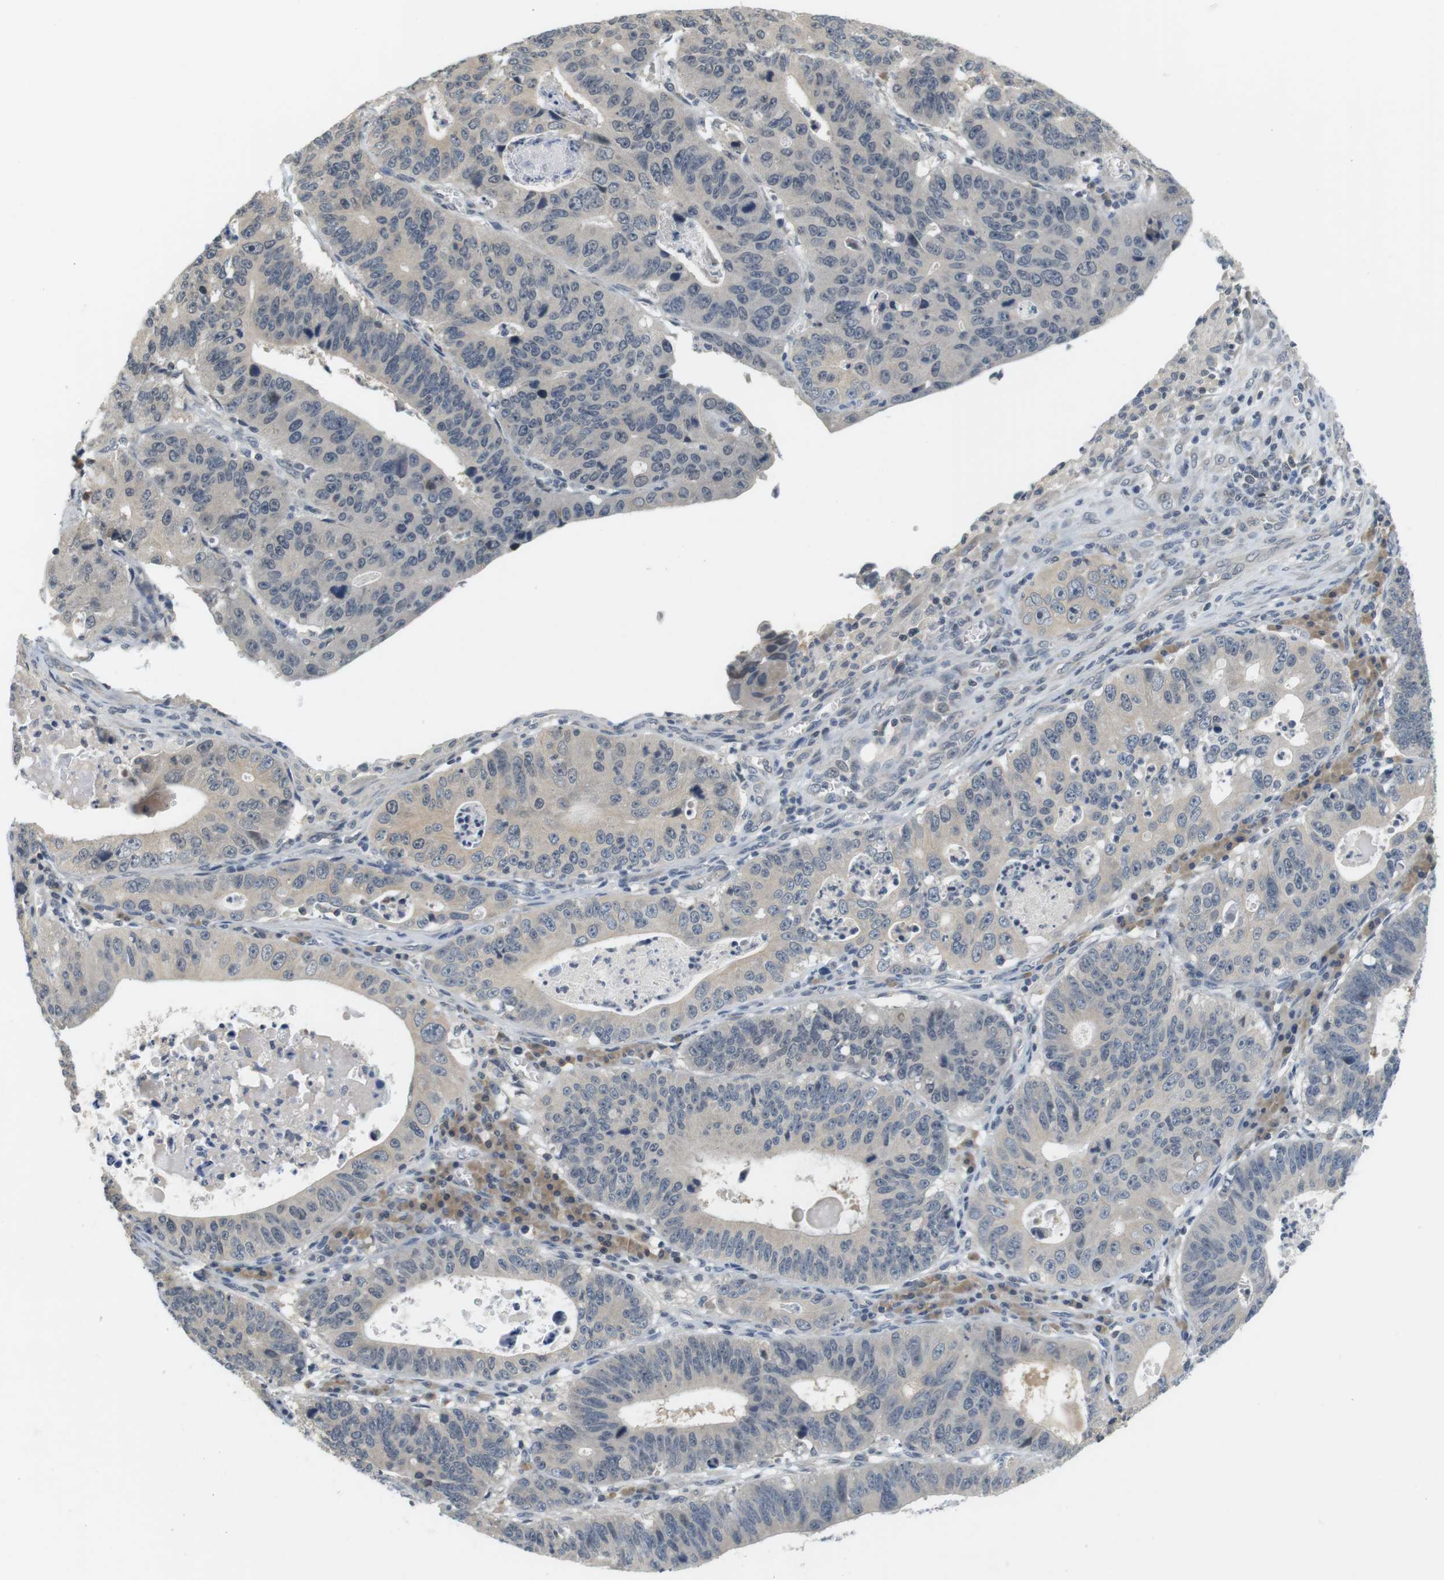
{"staining": {"intensity": "negative", "quantity": "none", "location": "none"}, "tissue": "stomach cancer", "cell_type": "Tumor cells", "image_type": "cancer", "snomed": [{"axis": "morphology", "description": "Adenocarcinoma, NOS"}, {"axis": "topography", "description": "Stomach"}], "caption": "Tumor cells are negative for brown protein staining in adenocarcinoma (stomach).", "gene": "WNT7A", "patient": {"sex": "male", "age": 59}}